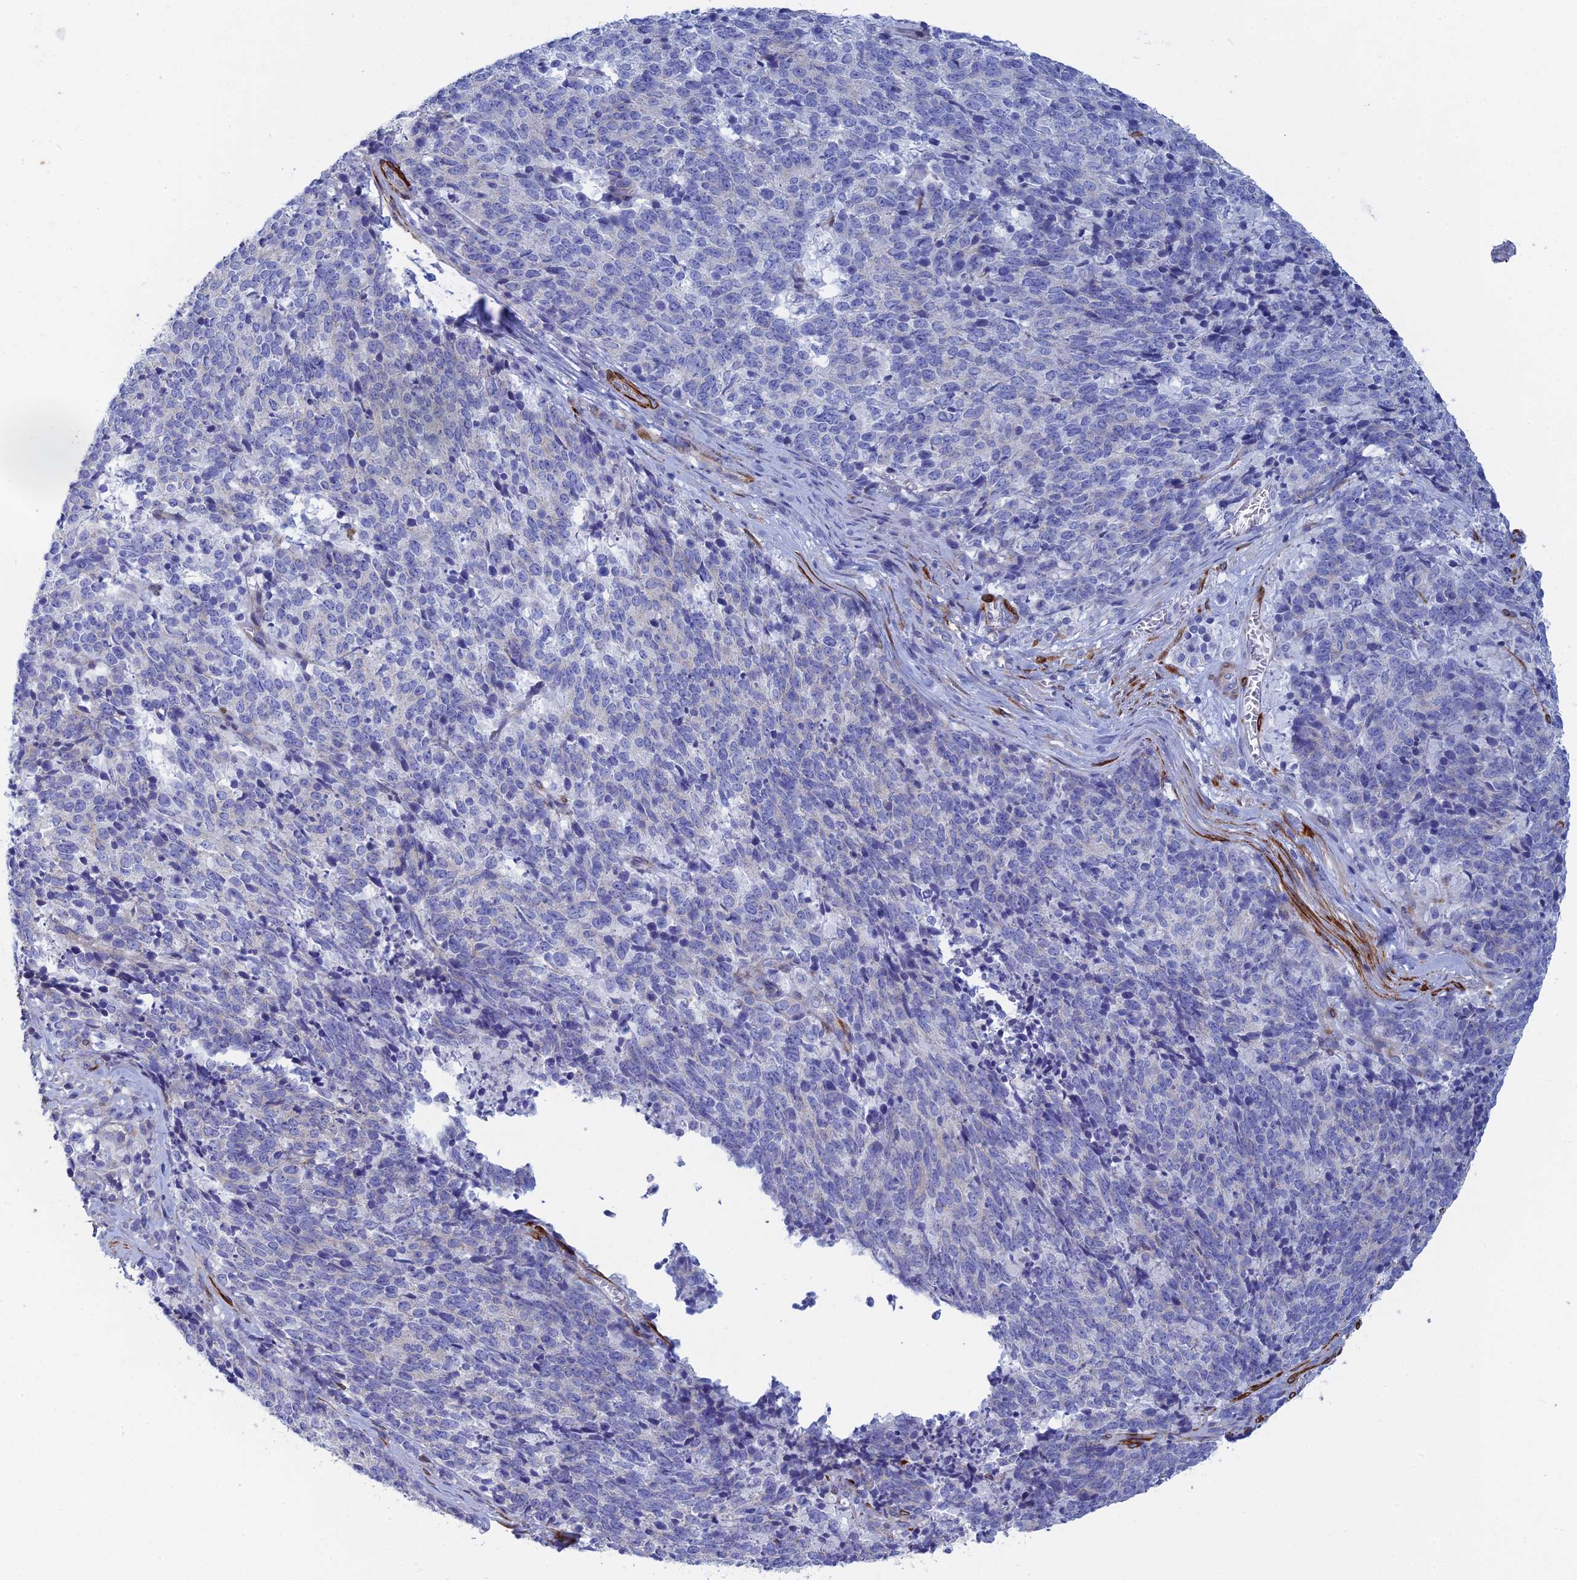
{"staining": {"intensity": "negative", "quantity": "none", "location": "none"}, "tissue": "cervical cancer", "cell_type": "Tumor cells", "image_type": "cancer", "snomed": [{"axis": "morphology", "description": "Squamous cell carcinoma, NOS"}, {"axis": "topography", "description": "Cervix"}], "caption": "There is no significant expression in tumor cells of cervical cancer (squamous cell carcinoma).", "gene": "PCDHA8", "patient": {"sex": "female", "age": 29}}